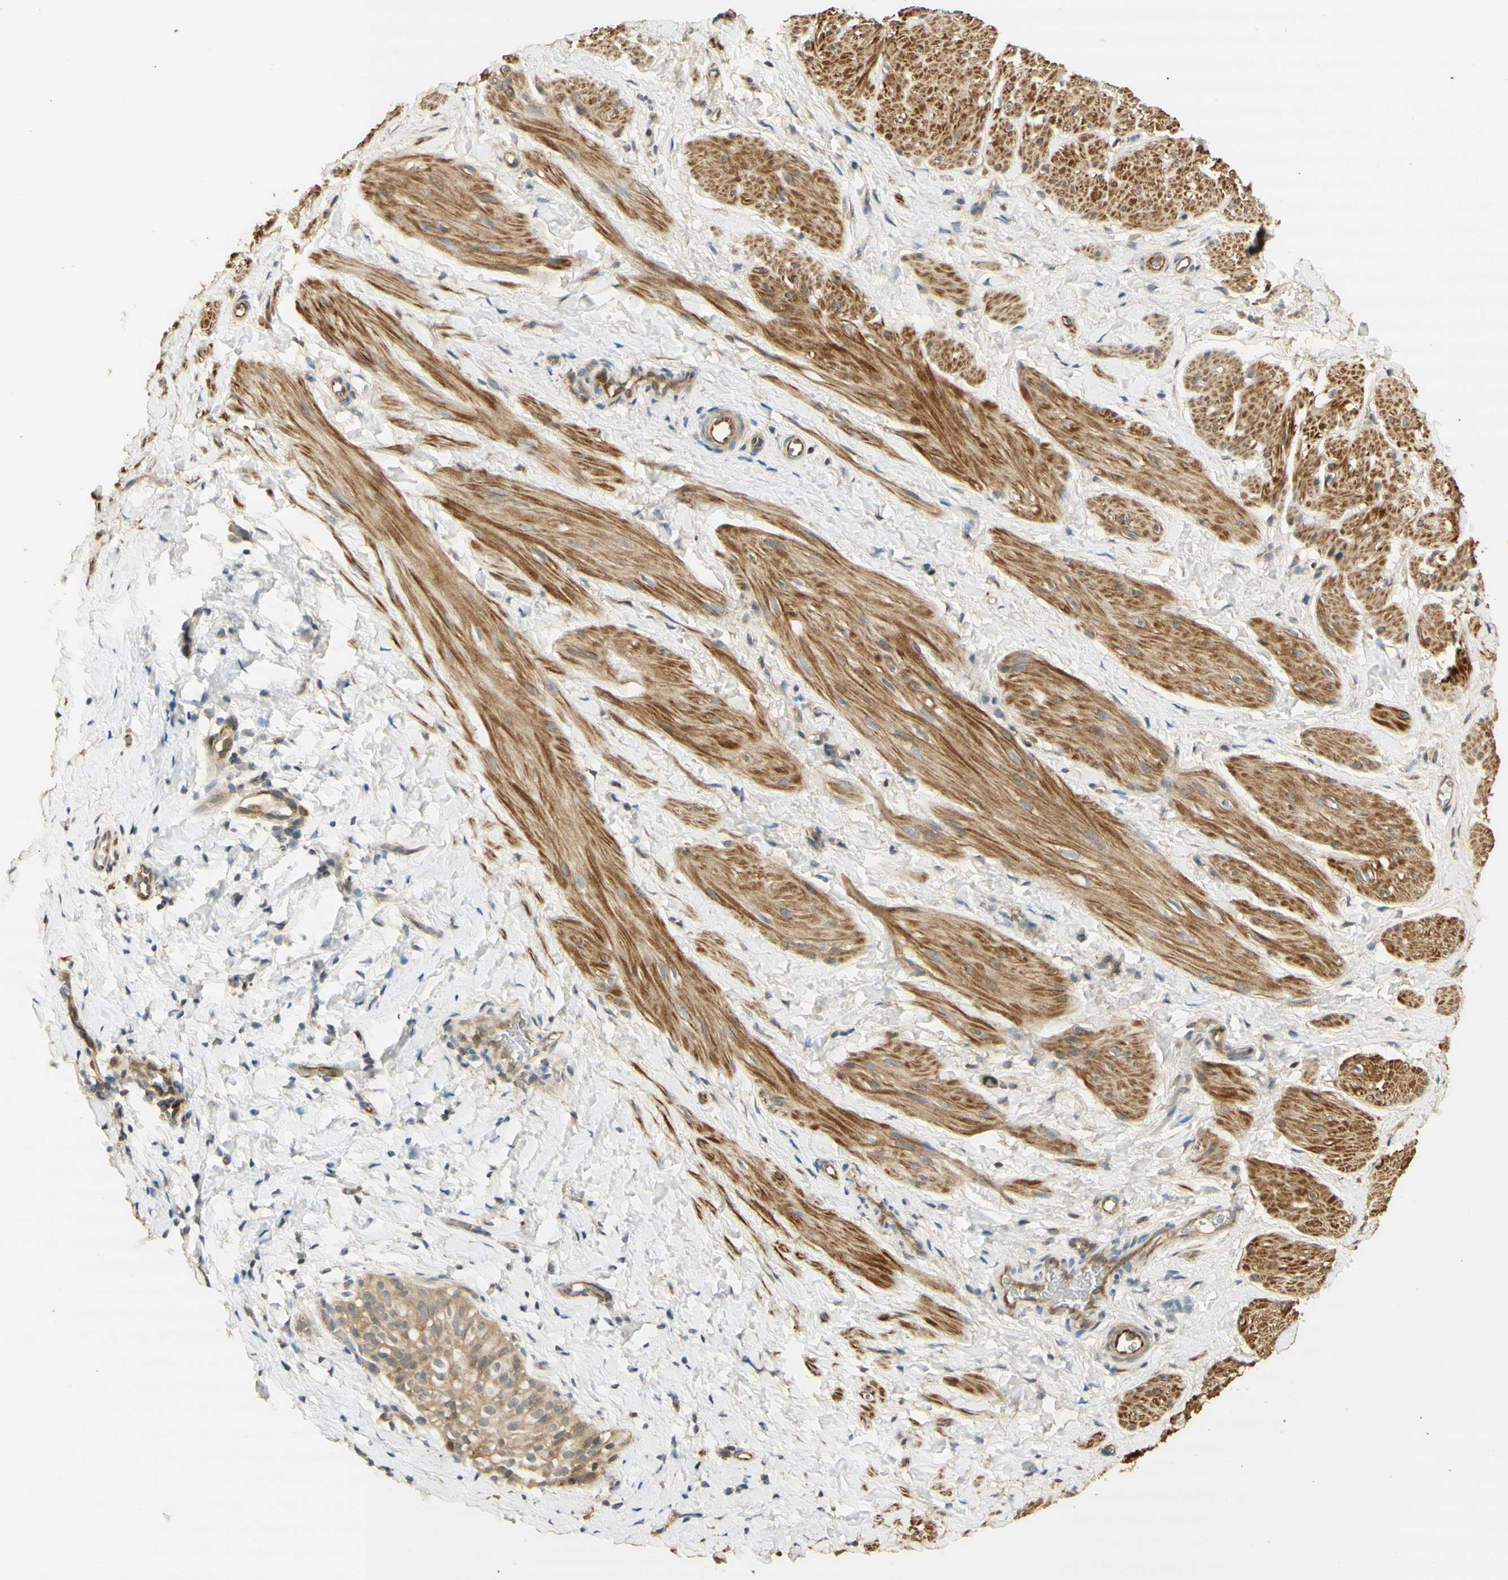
{"staining": {"intensity": "moderate", "quantity": "<25%", "location": "cytoplasmic/membranous"}, "tissue": "smooth muscle", "cell_type": "Smooth muscle cells", "image_type": "normal", "snomed": [{"axis": "morphology", "description": "Normal tissue, NOS"}, {"axis": "topography", "description": "Smooth muscle"}], "caption": "Smooth muscle cells reveal low levels of moderate cytoplasmic/membranous staining in about <25% of cells in normal smooth muscle.", "gene": "AGER", "patient": {"sex": "male", "age": 16}}